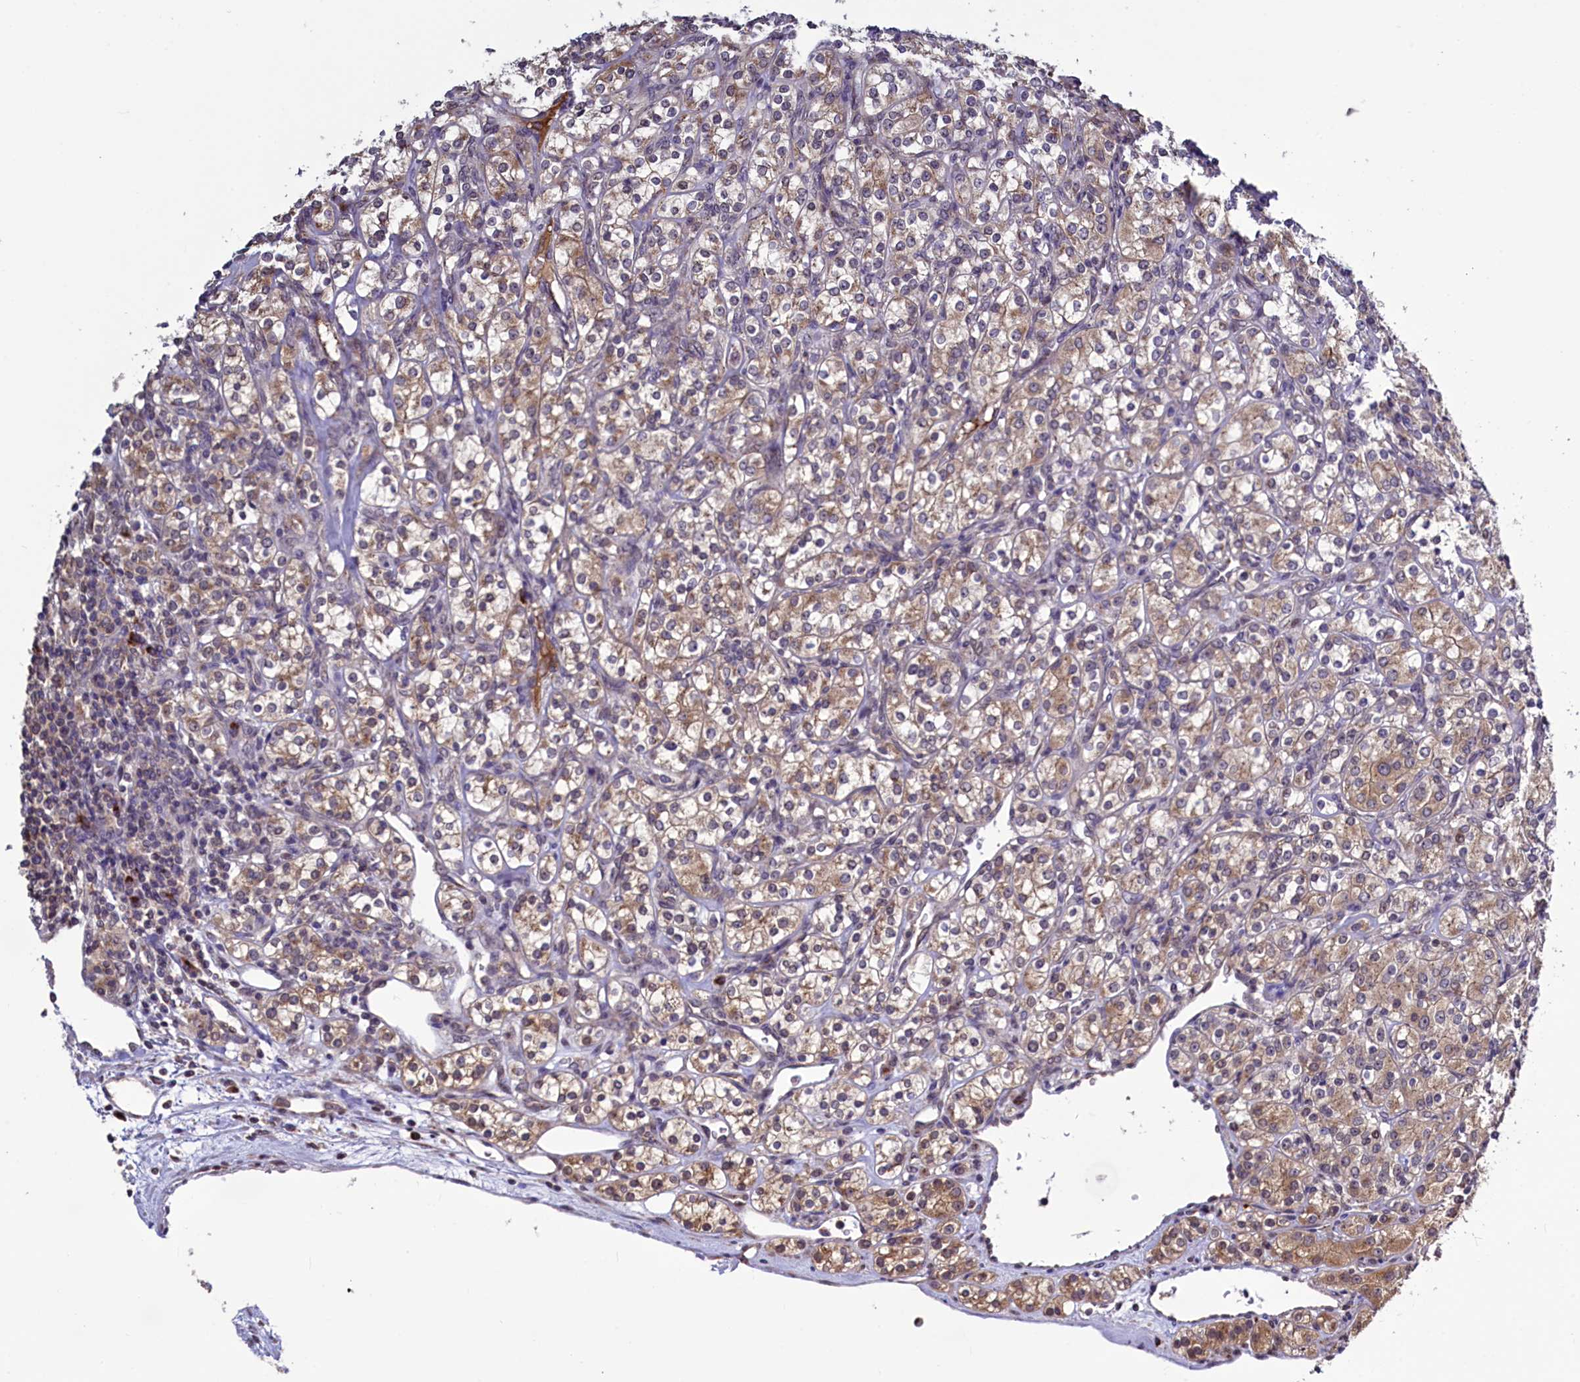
{"staining": {"intensity": "moderate", "quantity": ">75%", "location": "cytoplasmic/membranous"}, "tissue": "renal cancer", "cell_type": "Tumor cells", "image_type": "cancer", "snomed": [{"axis": "morphology", "description": "Adenocarcinoma, NOS"}, {"axis": "topography", "description": "Kidney"}], "caption": "Immunohistochemistry histopathology image of renal adenocarcinoma stained for a protein (brown), which demonstrates medium levels of moderate cytoplasmic/membranous staining in approximately >75% of tumor cells.", "gene": "SEC24C", "patient": {"sex": "male", "age": 77}}